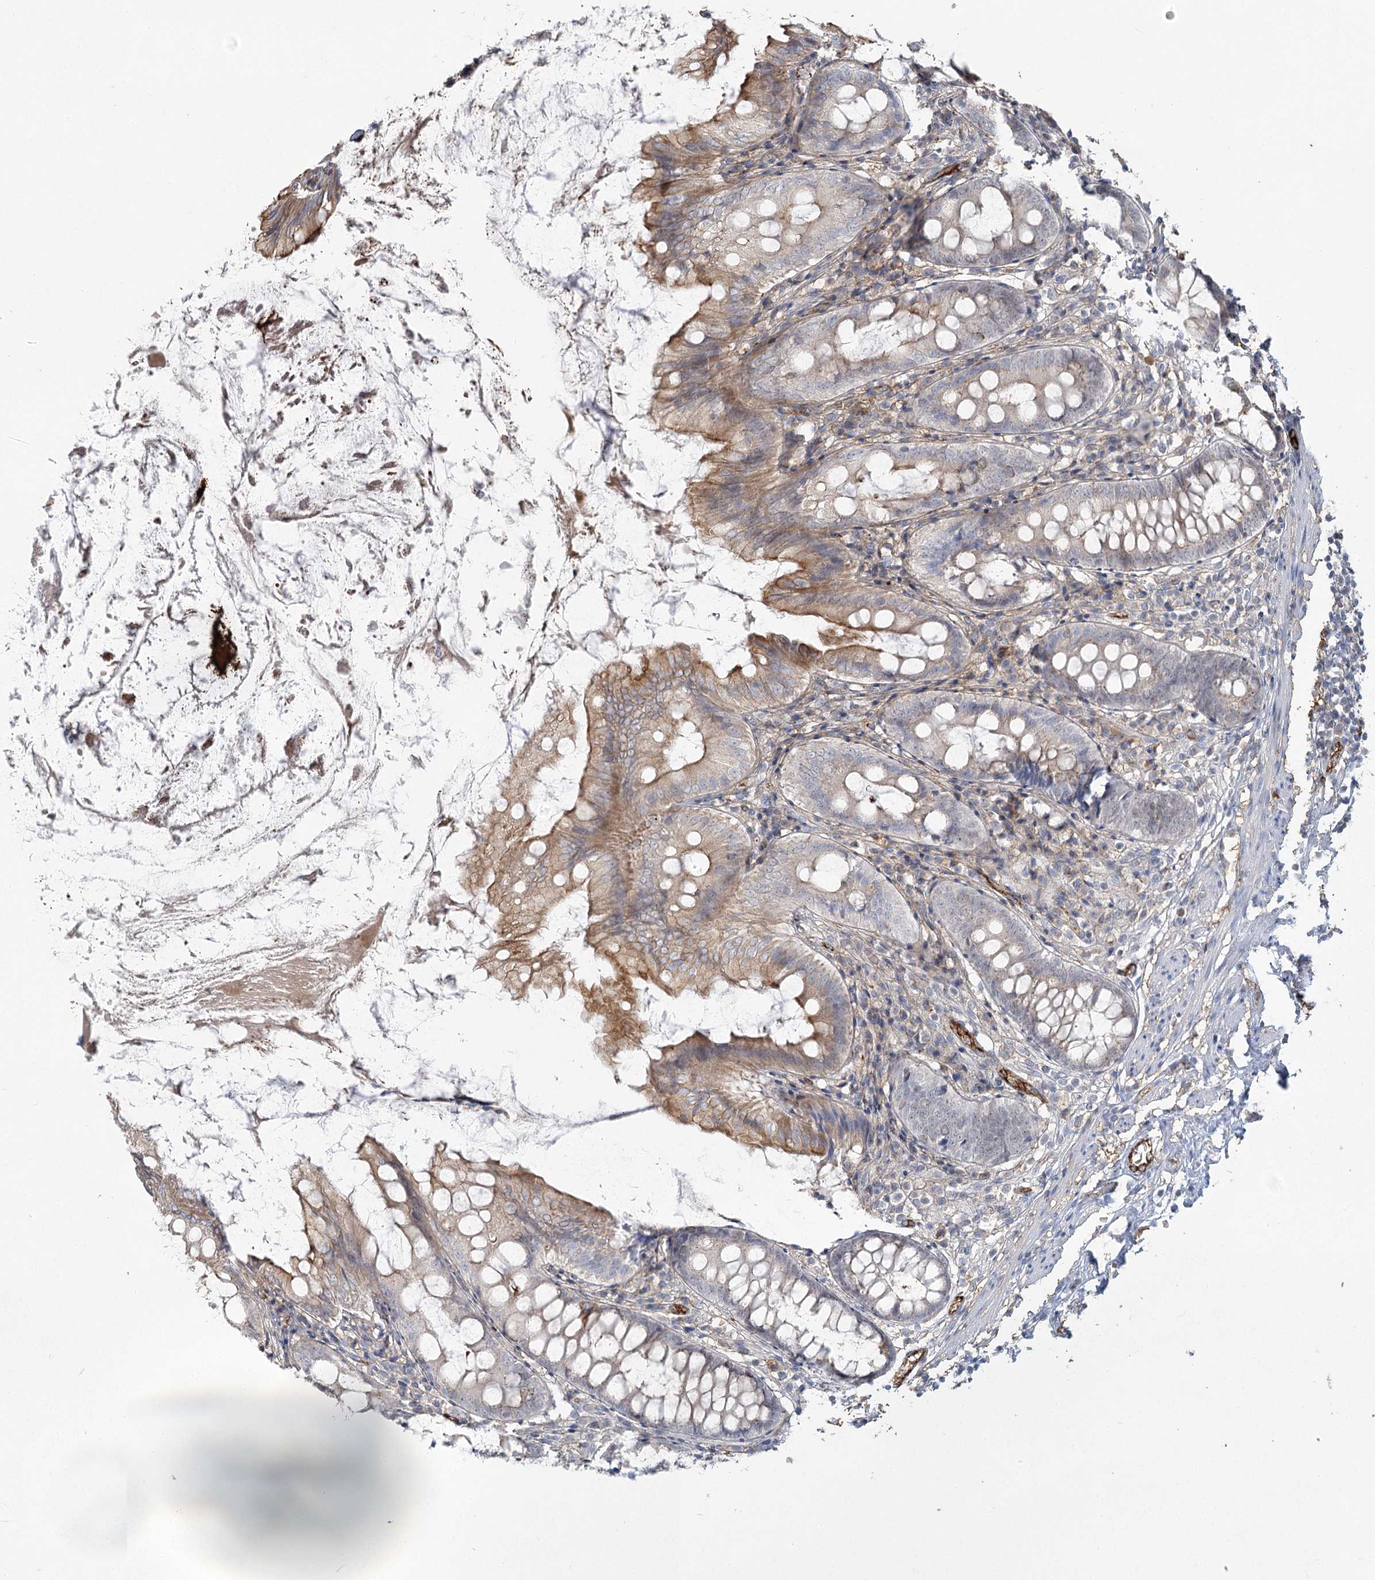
{"staining": {"intensity": "moderate", "quantity": "<25%", "location": "cytoplasmic/membranous"}, "tissue": "appendix", "cell_type": "Glandular cells", "image_type": "normal", "snomed": [{"axis": "morphology", "description": "Normal tissue, NOS"}, {"axis": "topography", "description": "Appendix"}], "caption": "A high-resolution histopathology image shows immunohistochemistry staining of unremarkable appendix, which shows moderate cytoplasmic/membranous positivity in about <25% of glandular cells.", "gene": "KBTBD4", "patient": {"sex": "female", "age": 77}}